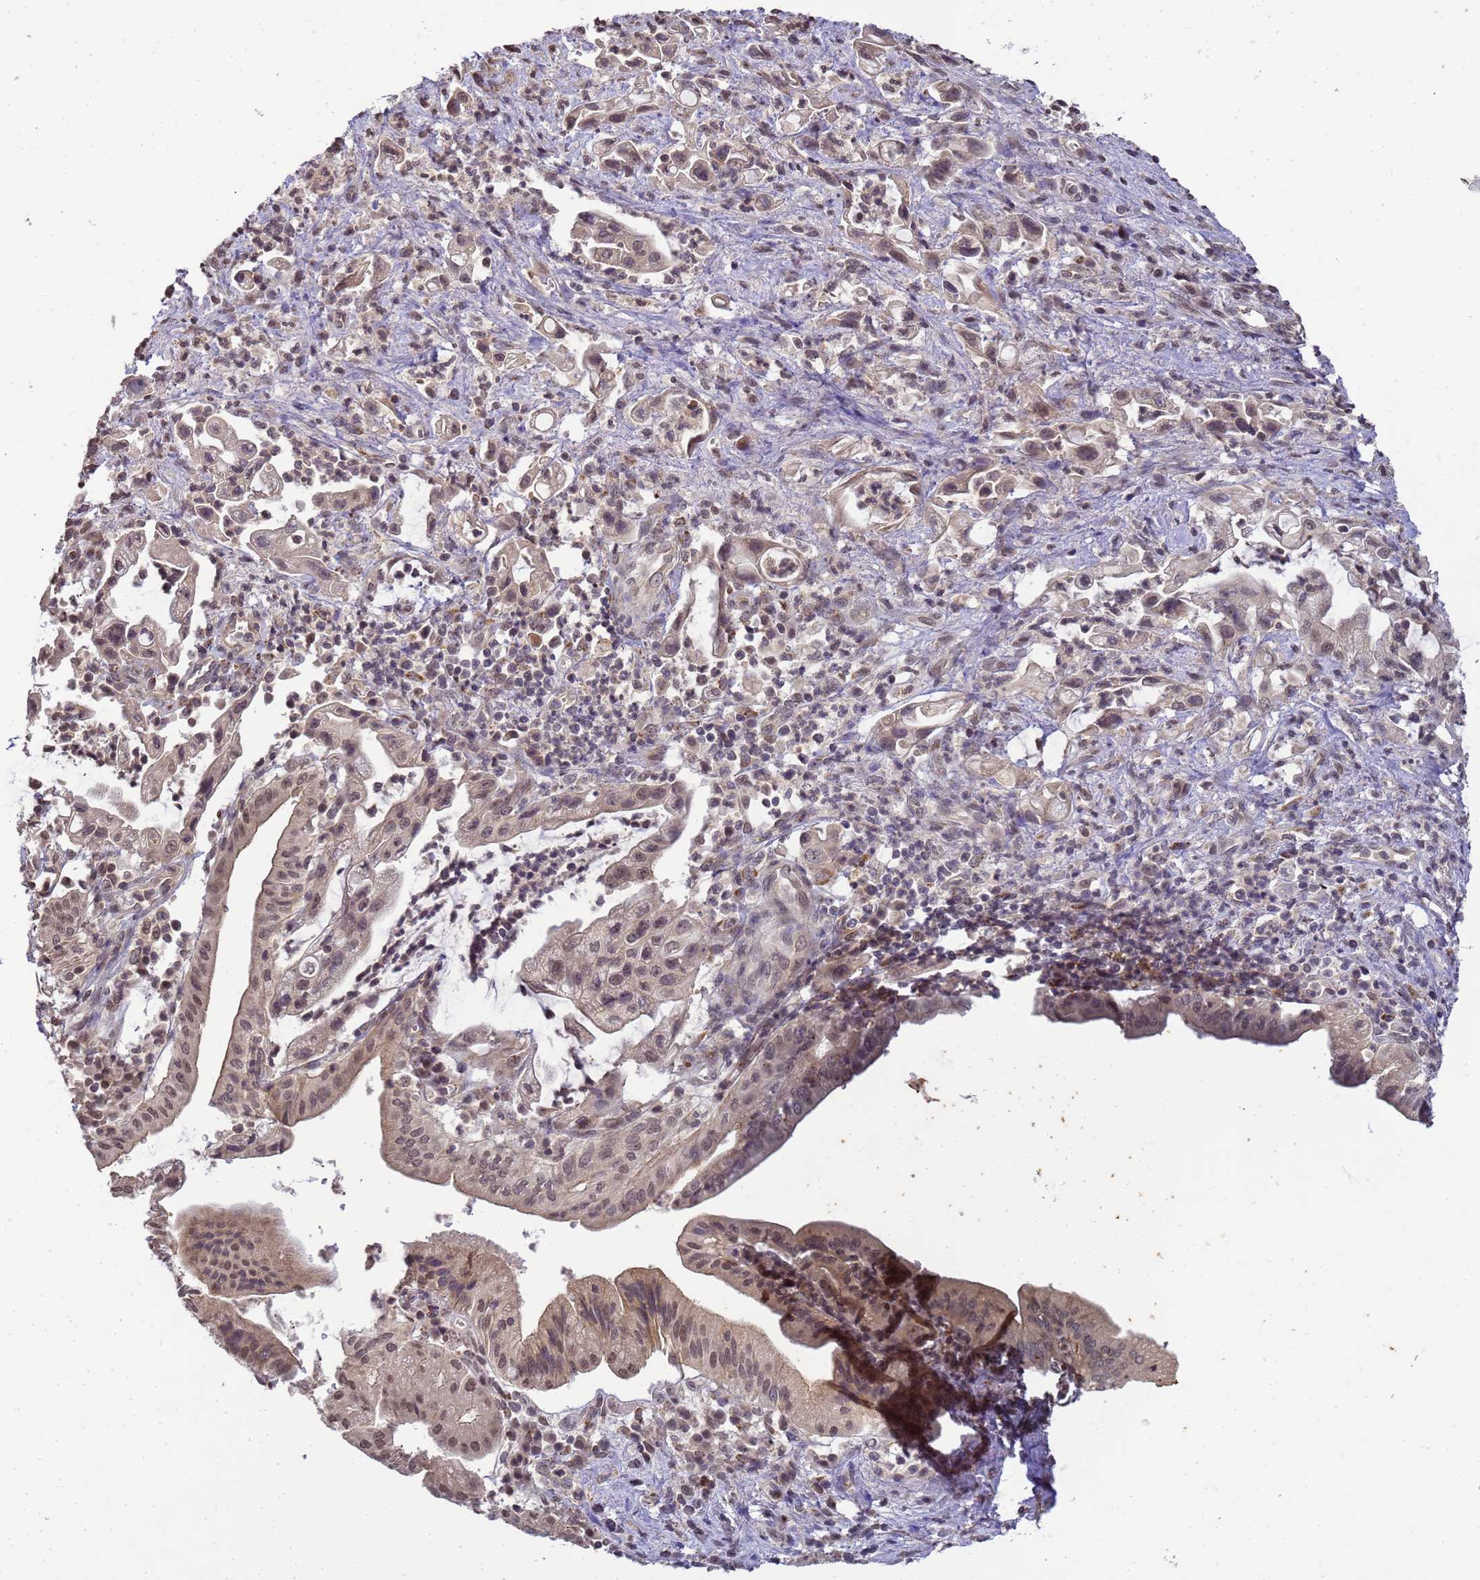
{"staining": {"intensity": "weak", "quantity": "25%-75%", "location": "nuclear"}, "tissue": "pancreatic cancer", "cell_type": "Tumor cells", "image_type": "cancer", "snomed": [{"axis": "morphology", "description": "Adenocarcinoma, NOS"}, {"axis": "topography", "description": "Pancreas"}], "caption": "Immunohistochemical staining of adenocarcinoma (pancreatic) demonstrates low levels of weak nuclear protein staining in approximately 25%-75% of tumor cells.", "gene": "MYL7", "patient": {"sex": "female", "age": 61}}